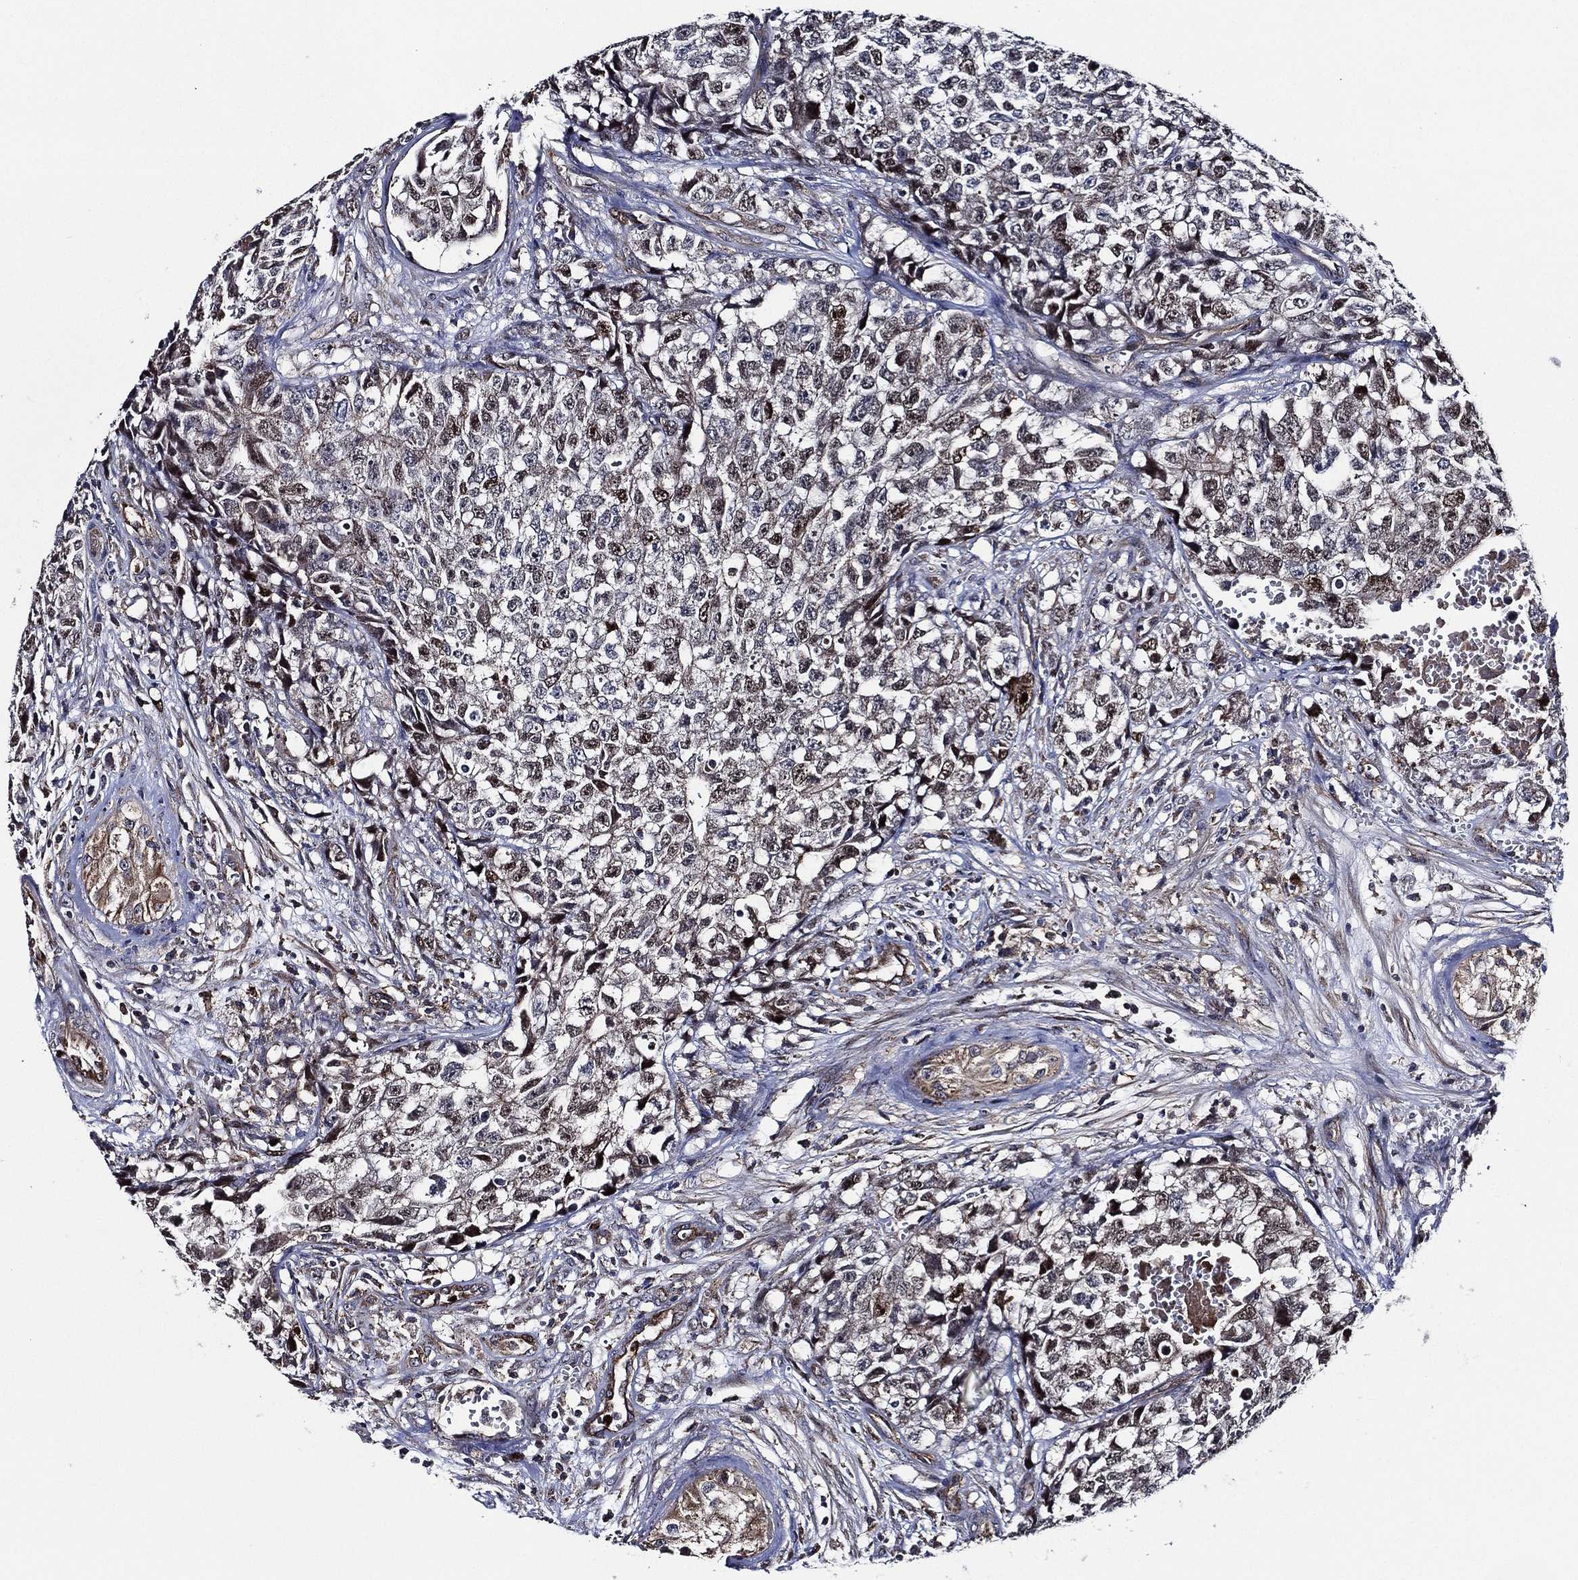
{"staining": {"intensity": "moderate", "quantity": "<25%", "location": "nuclear"}, "tissue": "testis cancer", "cell_type": "Tumor cells", "image_type": "cancer", "snomed": [{"axis": "morphology", "description": "Seminoma, NOS"}, {"axis": "morphology", "description": "Carcinoma, Embryonal, NOS"}, {"axis": "topography", "description": "Testis"}], "caption": "IHC of human seminoma (testis) reveals low levels of moderate nuclear positivity in approximately <25% of tumor cells.", "gene": "KIF20B", "patient": {"sex": "male", "age": 22}}